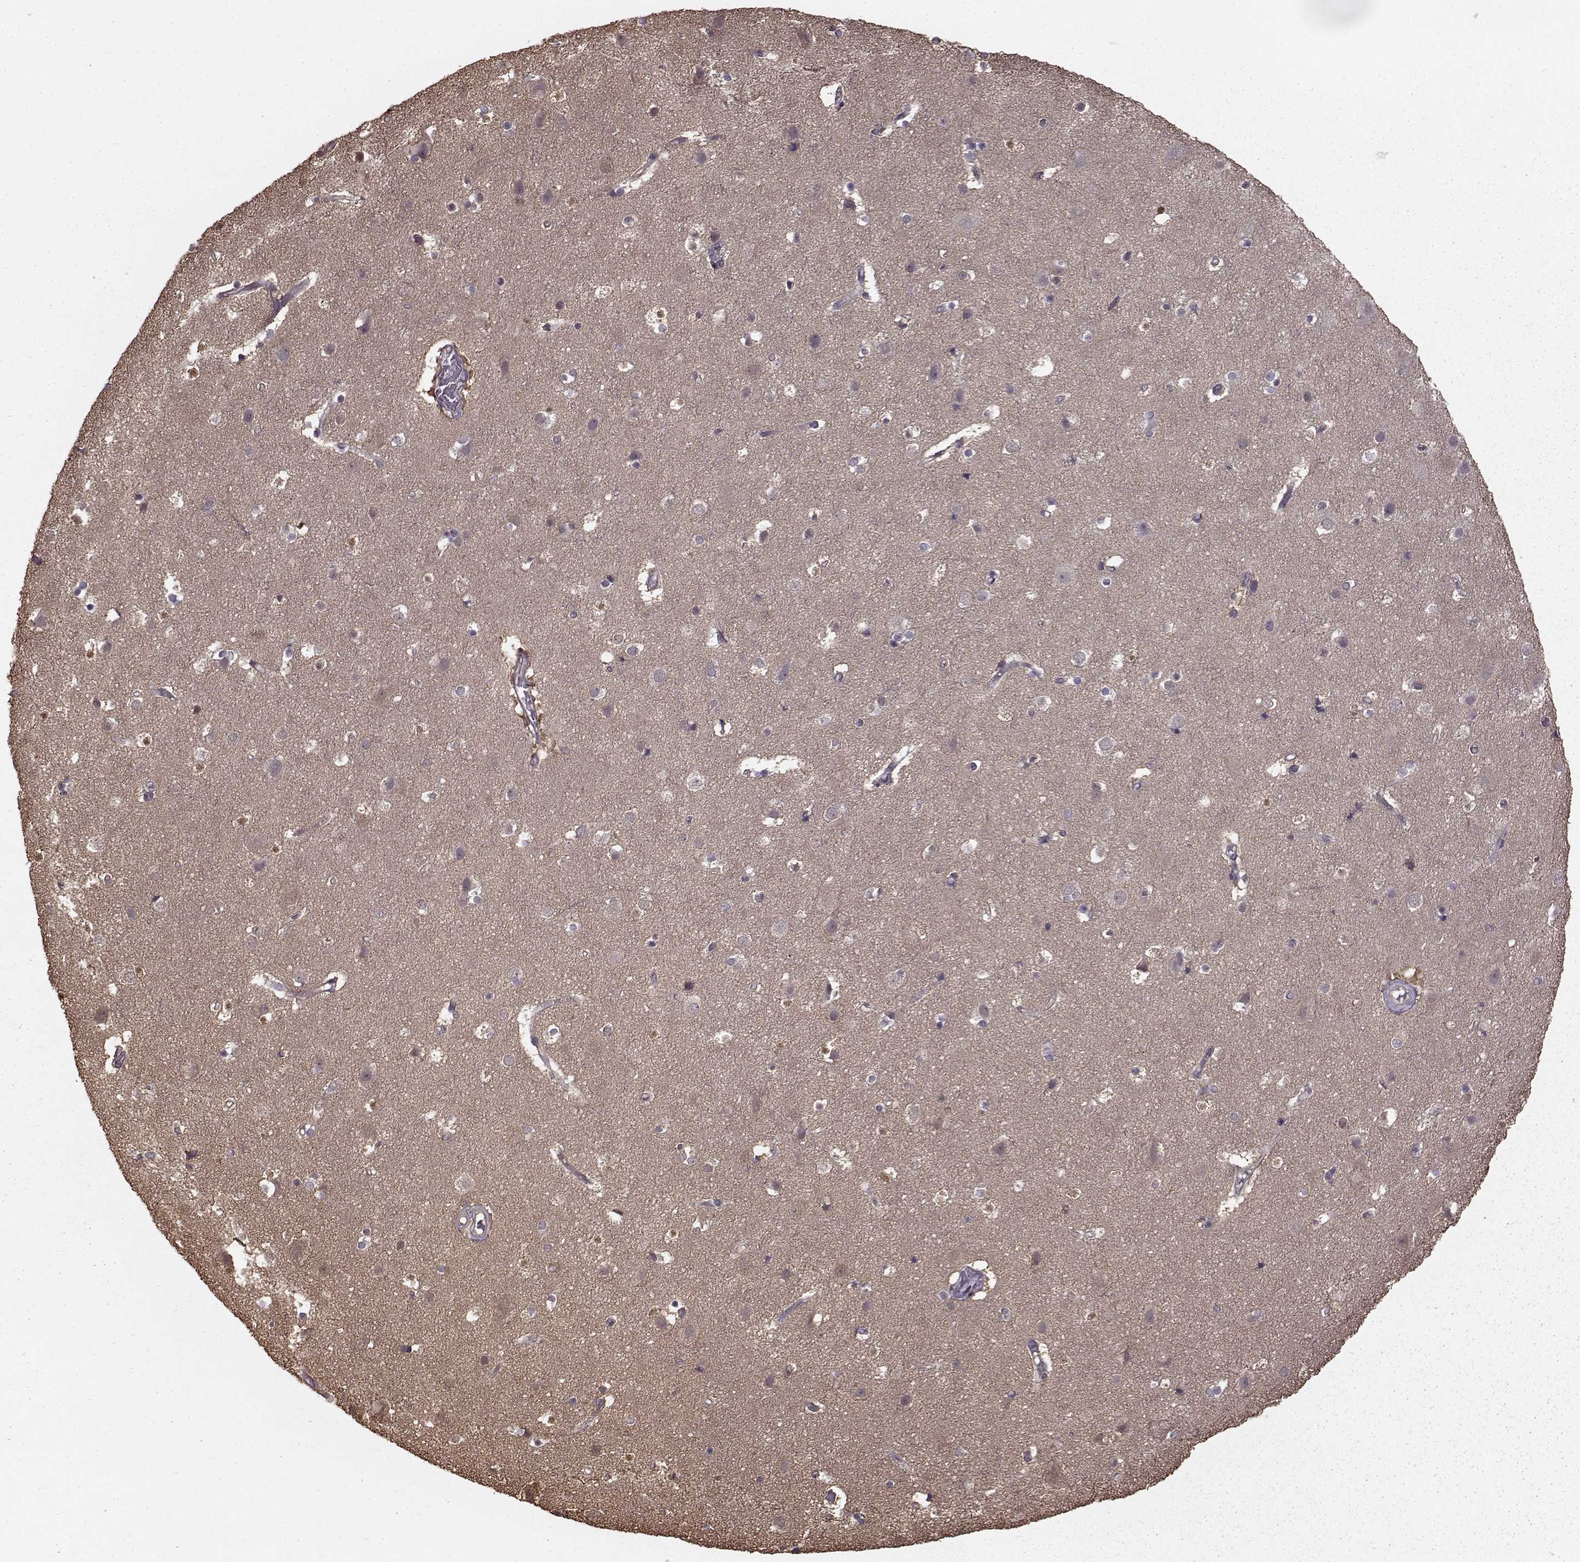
{"staining": {"intensity": "negative", "quantity": "none", "location": "none"}, "tissue": "cerebral cortex", "cell_type": "Endothelial cells", "image_type": "normal", "snomed": [{"axis": "morphology", "description": "Normal tissue, NOS"}, {"axis": "topography", "description": "Cerebral cortex"}], "caption": "This is an IHC photomicrograph of normal human cerebral cortex. There is no expression in endothelial cells.", "gene": "NME1", "patient": {"sex": "female", "age": 52}}